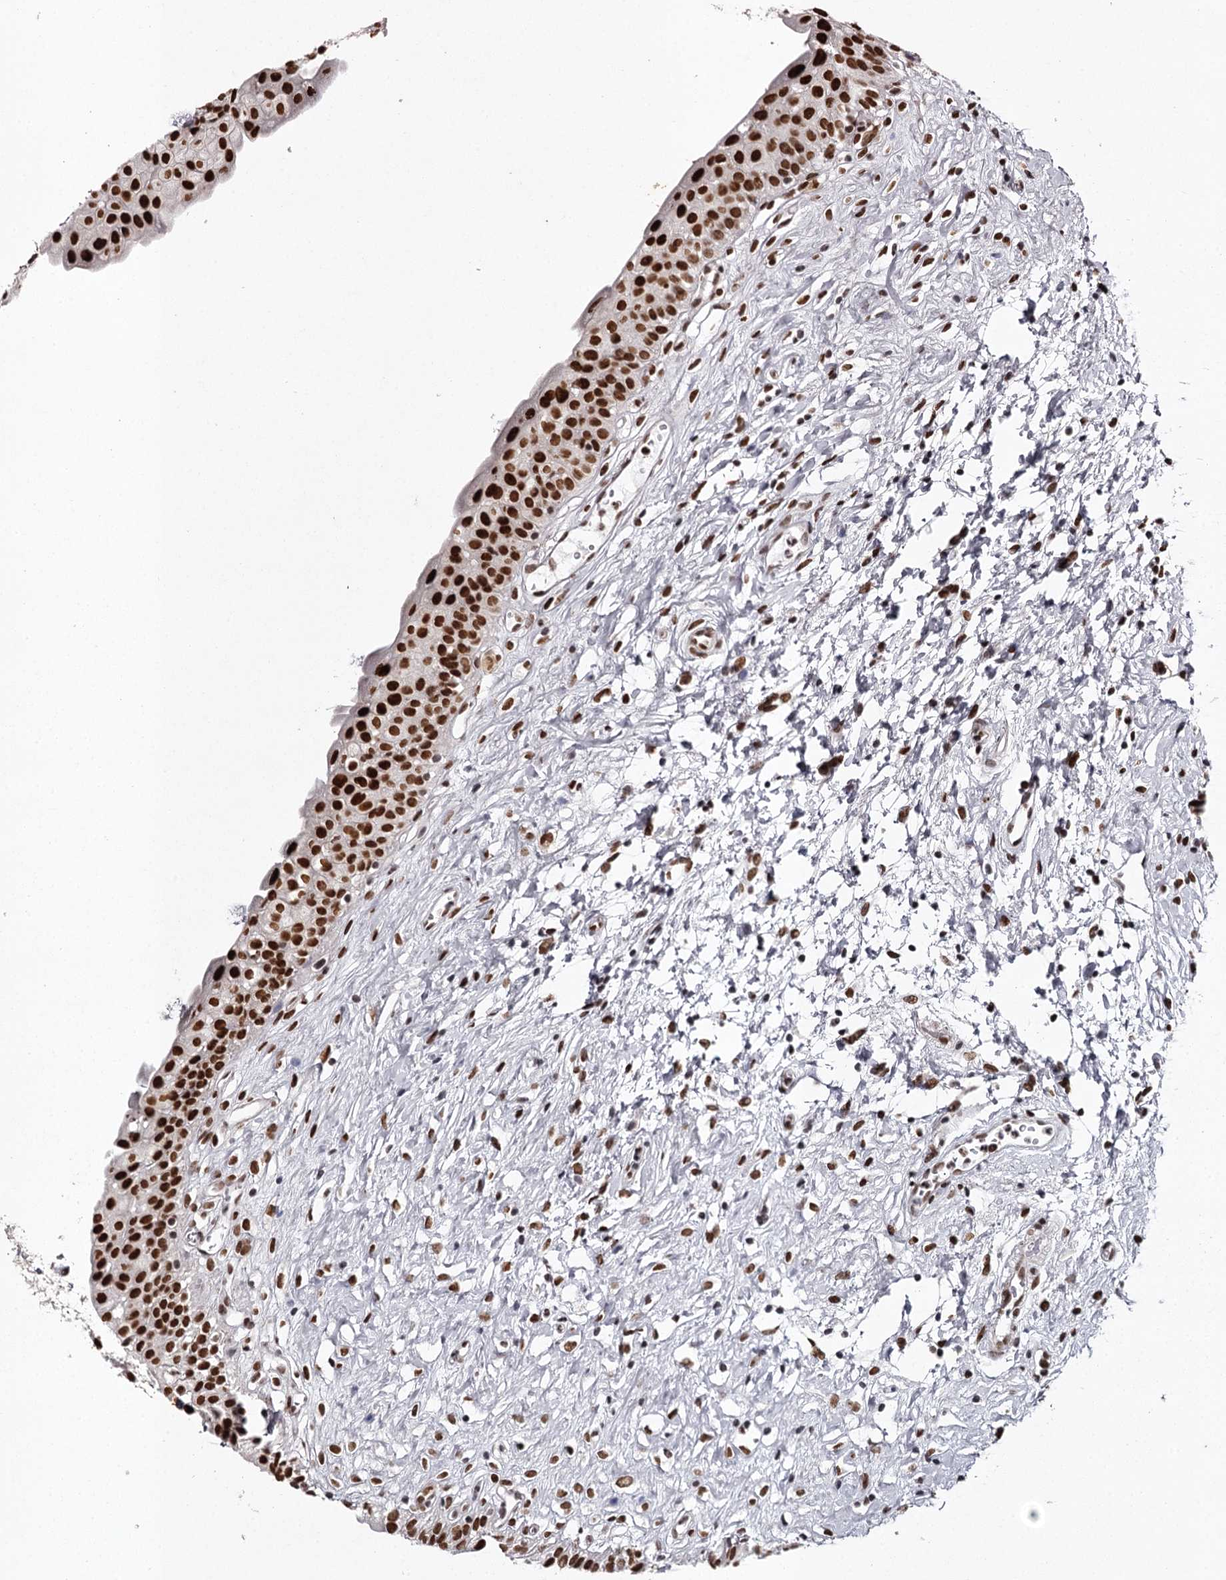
{"staining": {"intensity": "strong", "quantity": ">75%", "location": "nuclear"}, "tissue": "urinary bladder", "cell_type": "Urothelial cells", "image_type": "normal", "snomed": [{"axis": "morphology", "description": "Normal tissue, NOS"}, {"axis": "topography", "description": "Urinary bladder"}], "caption": "Strong nuclear expression is present in about >75% of urothelial cells in benign urinary bladder.", "gene": "PSPC1", "patient": {"sex": "male", "age": 51}}